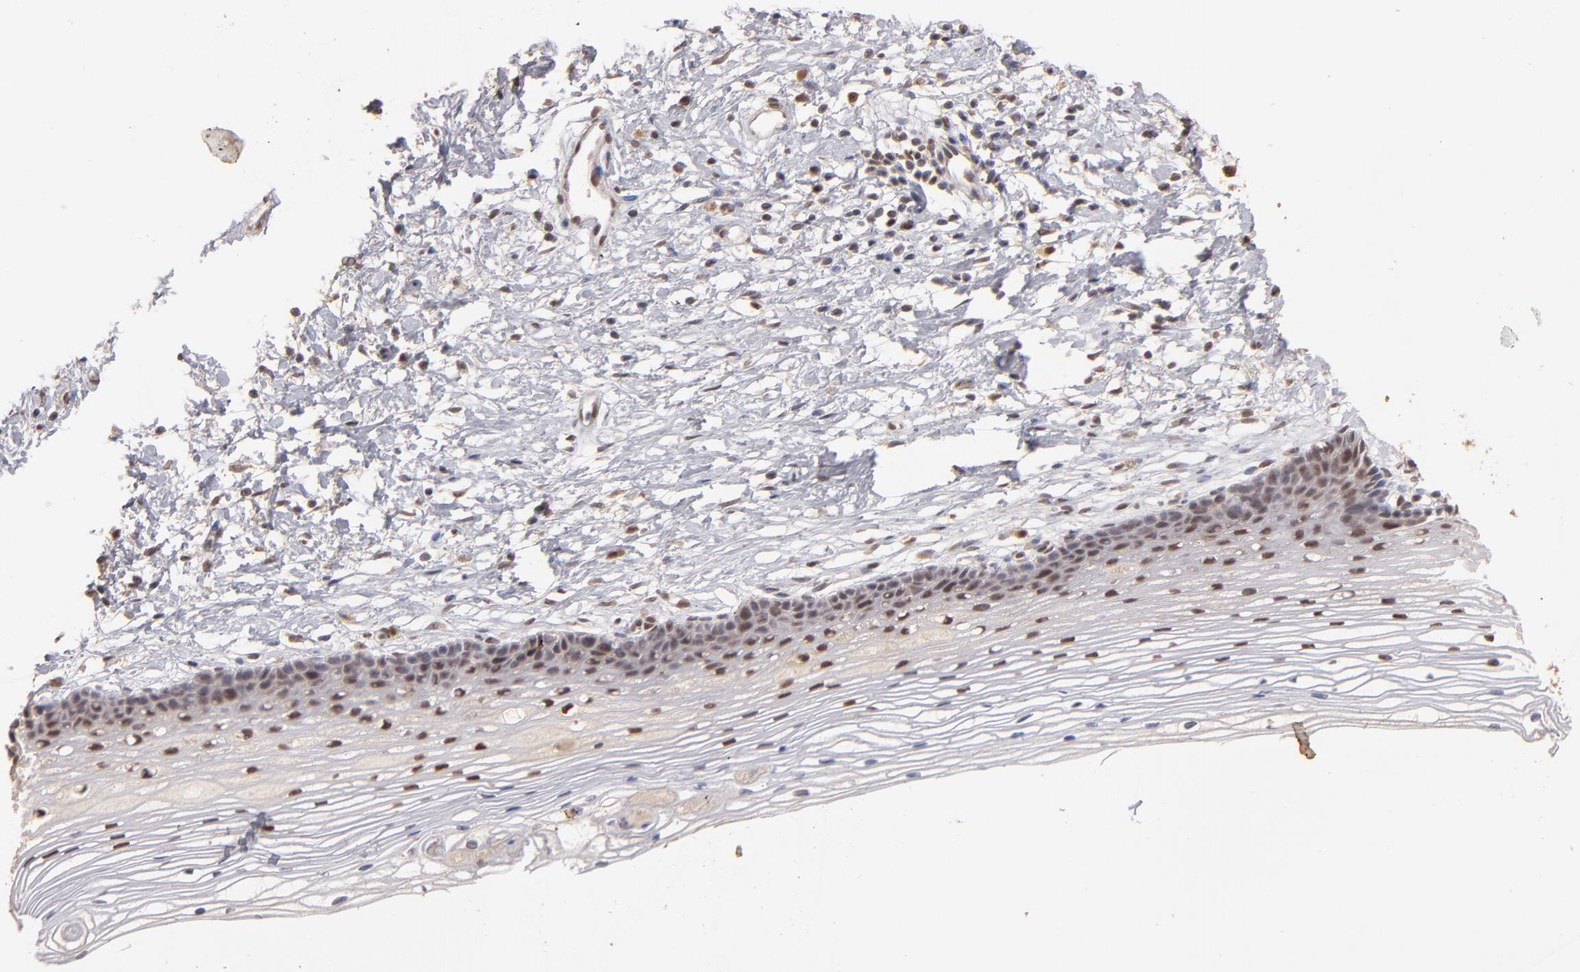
{"staining": {"intensity": "weak", "quantity": ">75%", "location": "nuclear"}, "tissue": "cervix", "cell_type": "Glandular cells", "image_type": "normal", "snomed": [{"axis": "morphology", "description": "Normal tissue, NOS"}, {"axis": "topography", "description": "Cervix"}], "caption": "Glandular cells show weak nuclear positivity in about >75% of cells in normal cervix.", "gene": "CLOCK", "patient": {"sex": "female", "age": 77}}